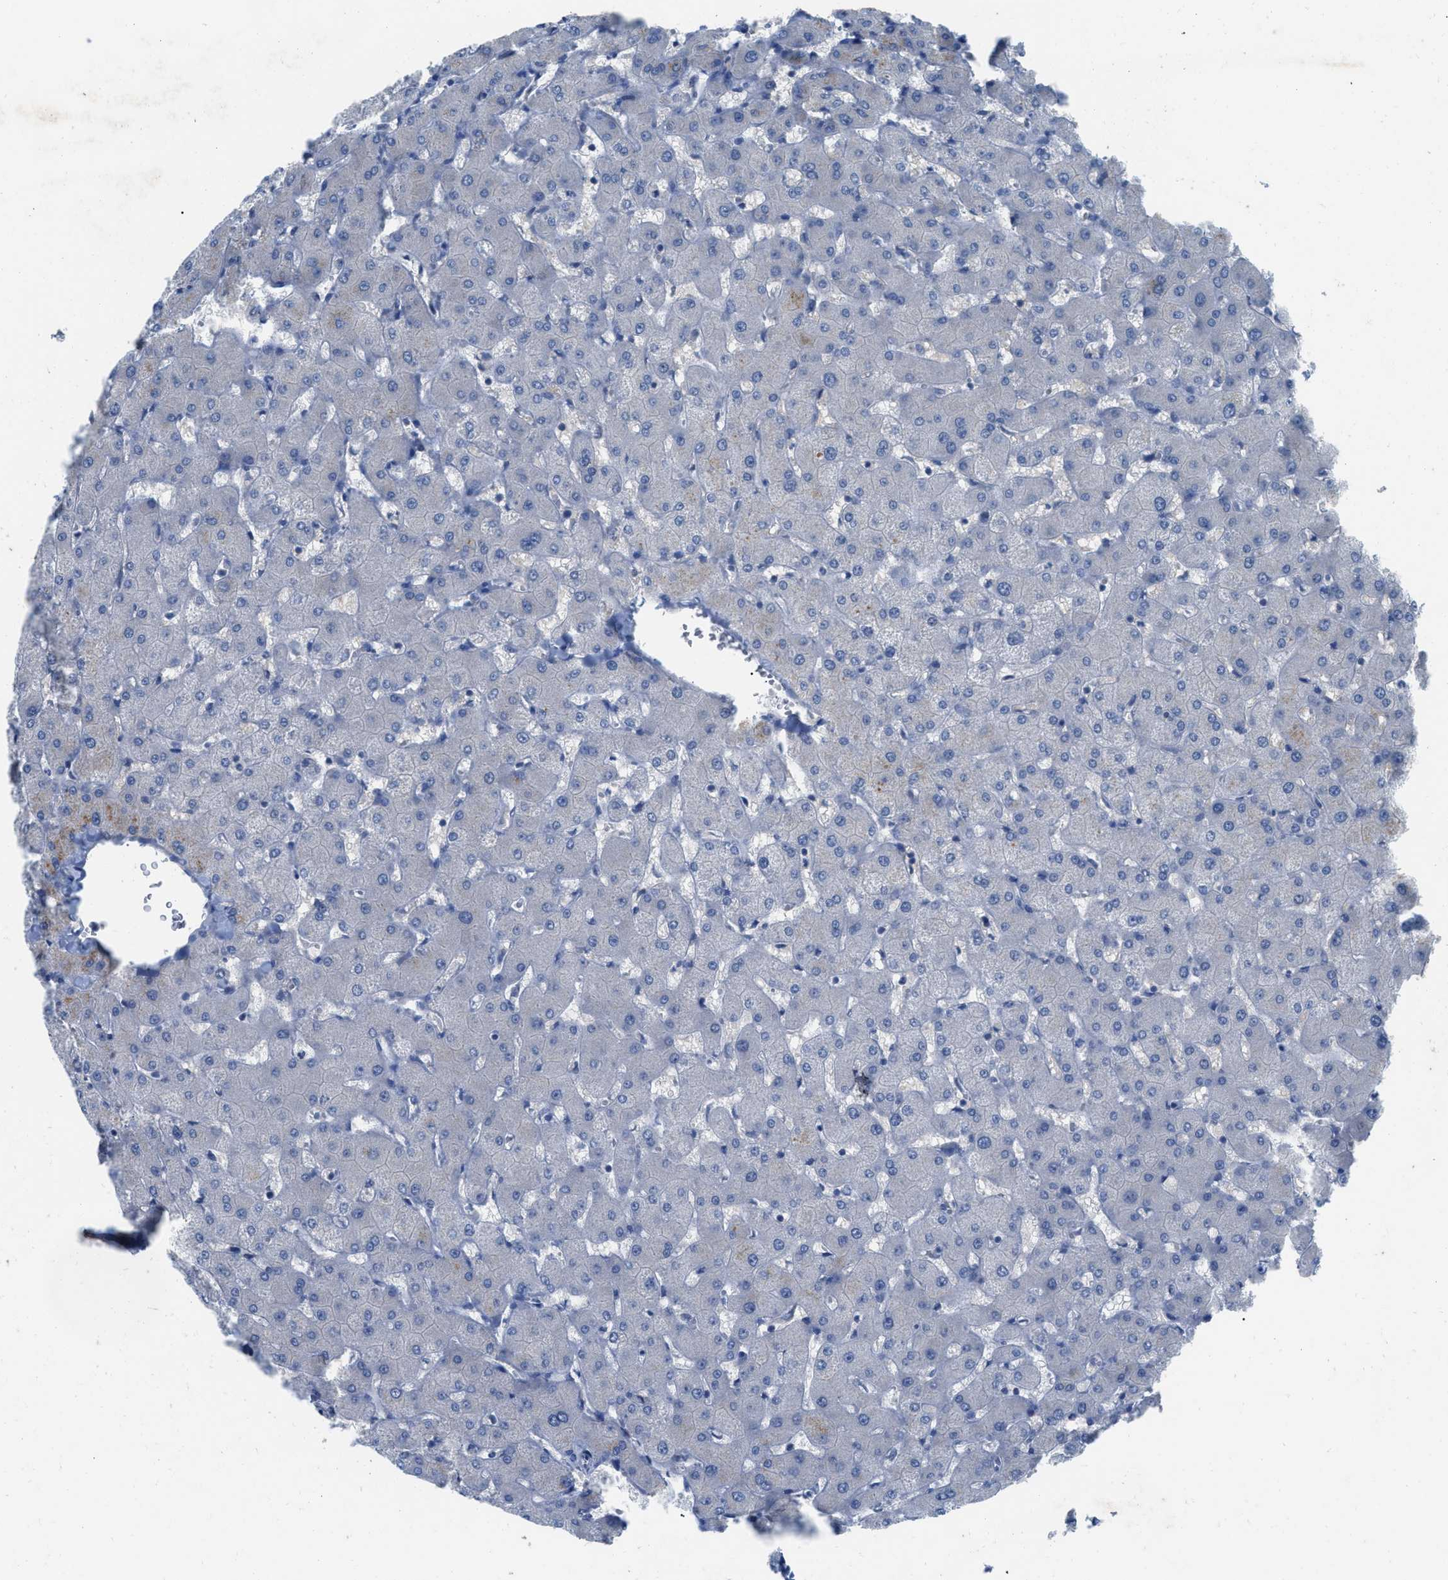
{"staining": {"intensity": "negative", "quantity": "none", "location": "none"}, "tissue": "liver", "cell_type": "Cholangiocytes", "image_type": "normal", "snomed": [{"axis": "morphology", "description": "Normal tissue, NOS"}, {"axis": "topography", "description": "Liver"}], "caption": "This image is of unremarkable liver stained with IHC to label a protein in brown with the nuclei are counter-stained blue. There is no positivity in cholangiocytes. (DAB immunohistochemistry, high magnification).", "gene": "HPX", "patient": {"sex": "female", "age": 63}}